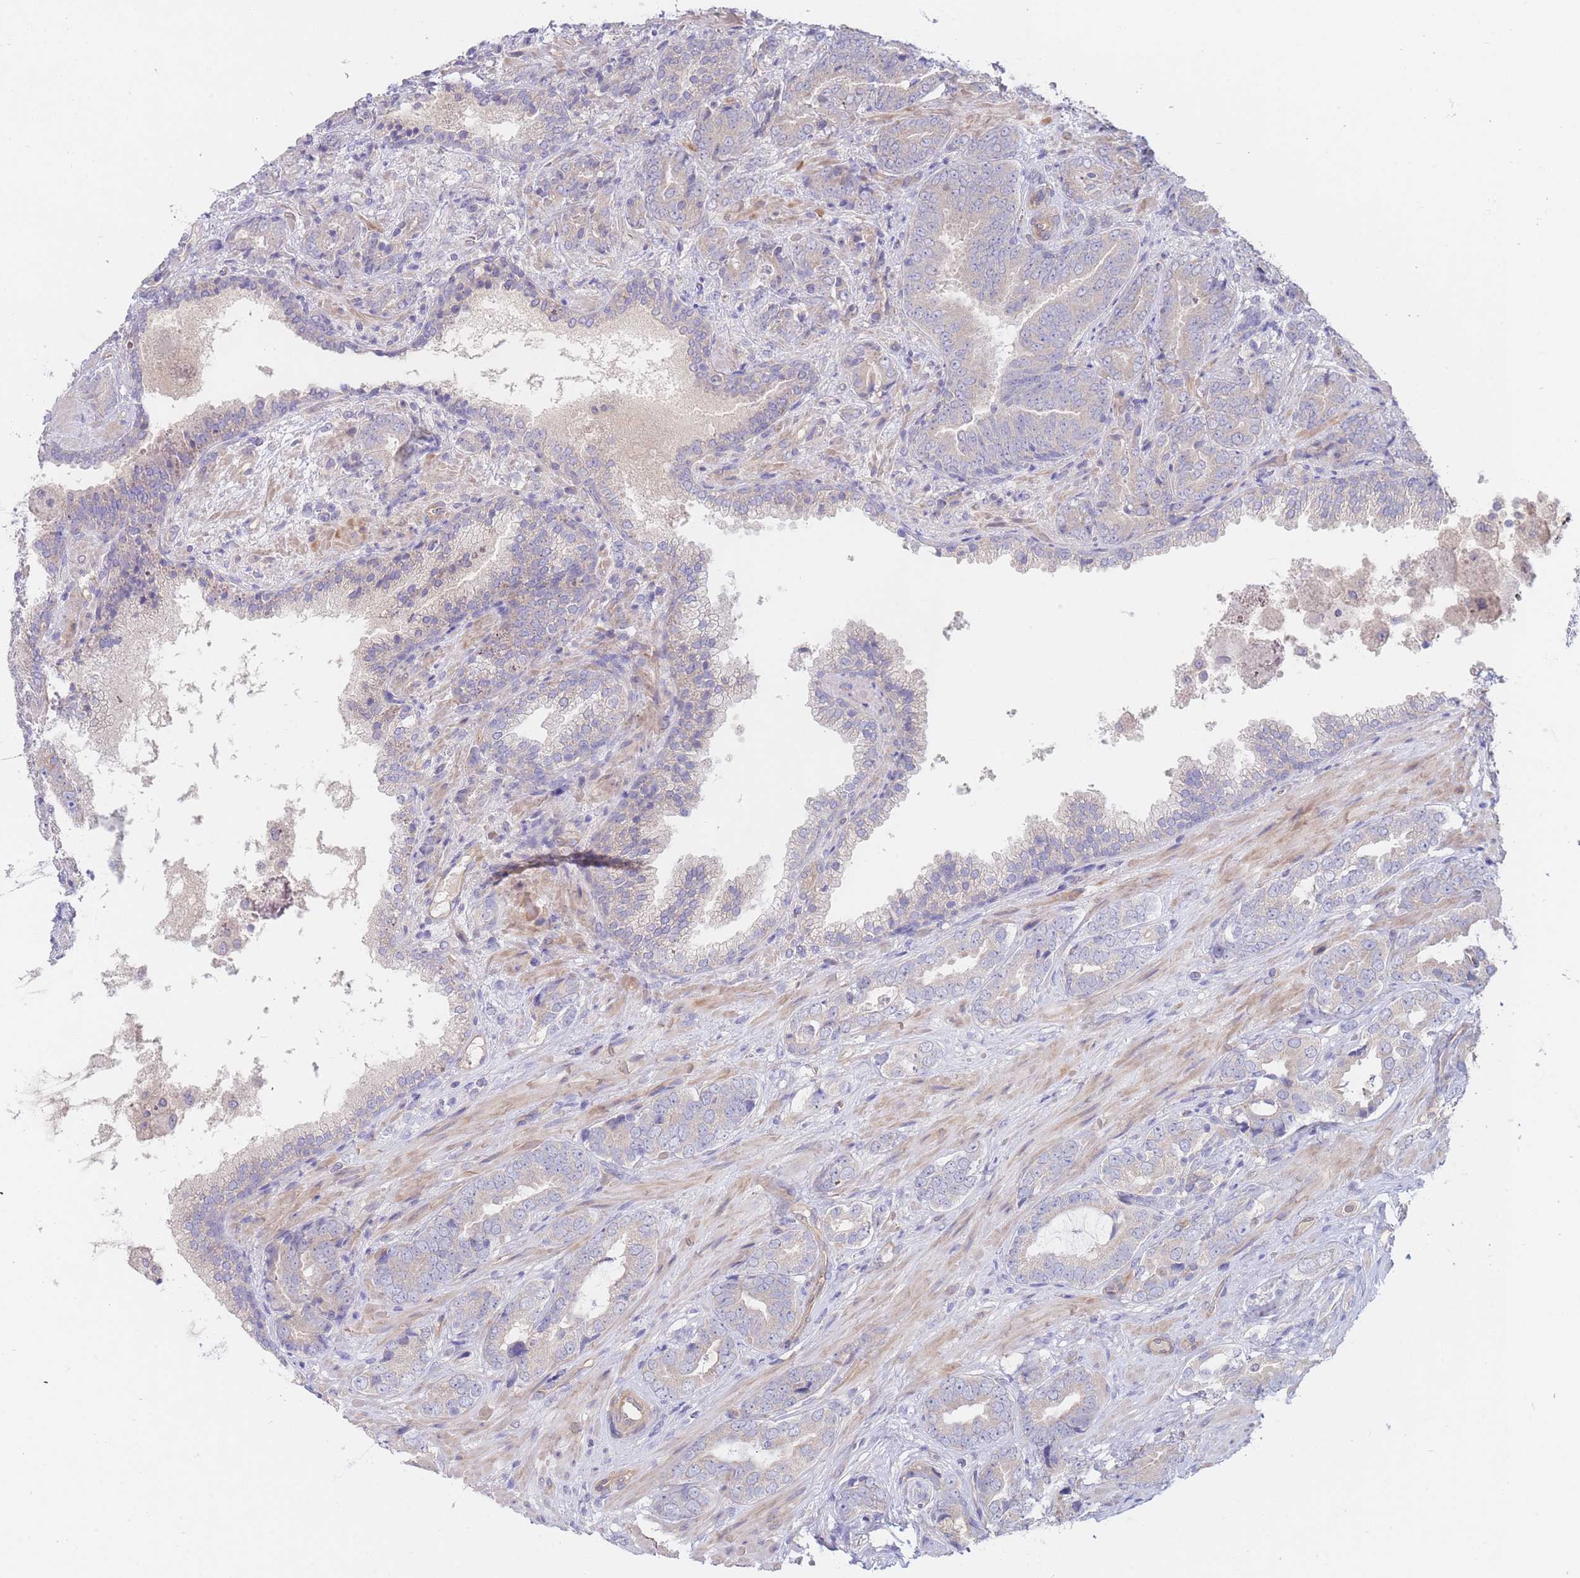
{"staining": {"intensity": "negative", "quantity": "none", "location": "none"}, "tissue": "prostate cancer", "cell_type": "Tumor cells", "image_type": "cancer", "snomed": [{"axis": "morphology", "description": "Adenocarcinoma, High grade"}, {"axis": "topography", "description": "Prostate"}], "caption": "The IHC photomicrograph has no significant staining in tumor cells of prostate adenocarcinoma (high-grade) tissue. (Brightfield microscopy of DAB immunohistochemistry at high magnification).", "gene": "ZNF281", "patient": {"sex": "male", "age": 71}}